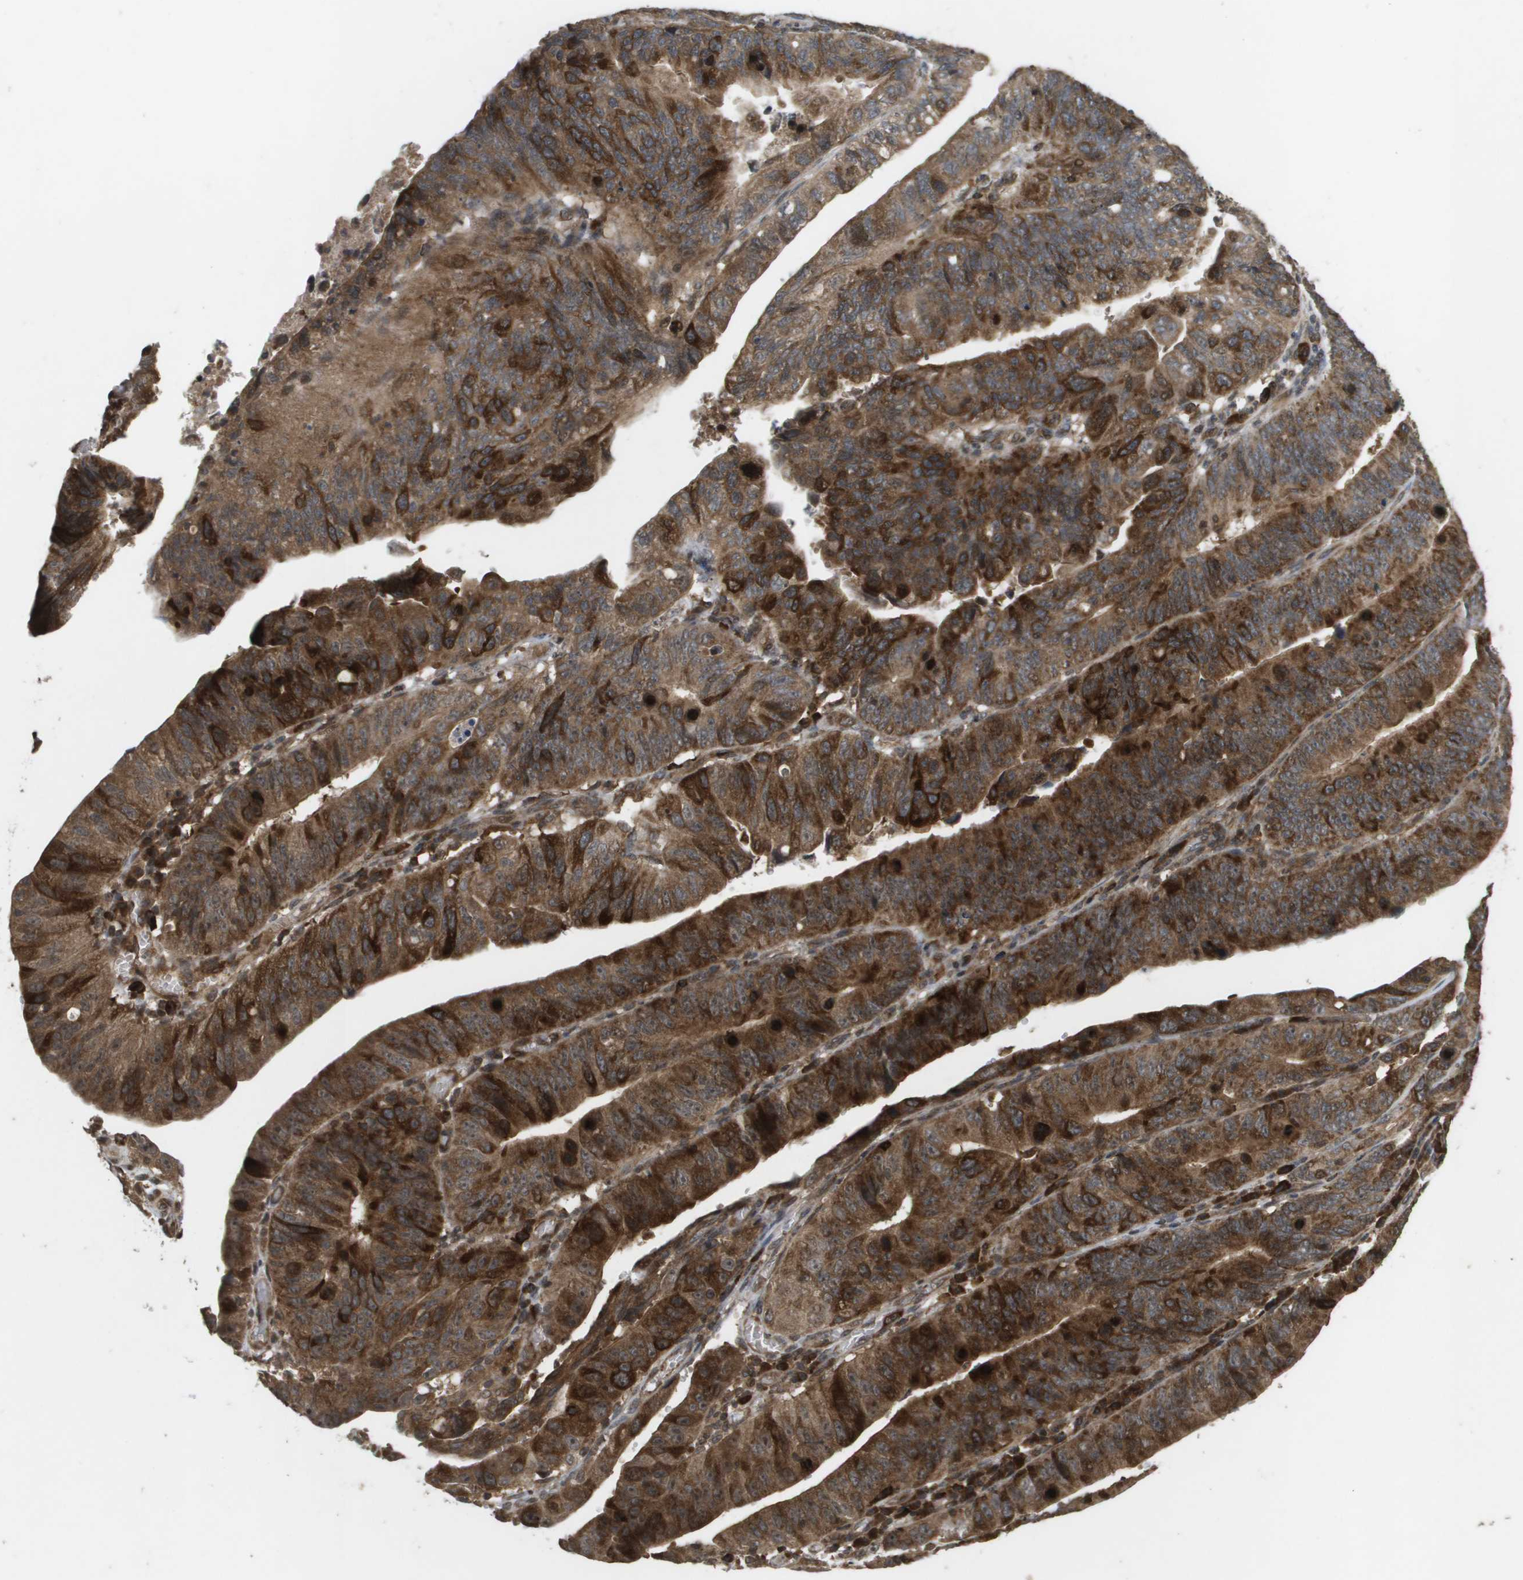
{"staining": {"intensity": "strong", "quantity": ">75%", "location": "cytoplasmic/membranous"}, "tissue": "stomach cancer", "cell_type": "Tumor cells", "image_type": "cancer", "snomed": [{"axis": "morphology", "description": "Adenocarcinoma, NOS"}, {"axis": "topography", "description": "Stomach"}], "caption": "IHC (DAB (3,3'-diaminobenzidine)) staining of human stomach adenocarcinoma exhibits strong cytoplasmic/membranous protein expression in about >75% of tumor cells. The protein is shown in brown color, while the nuclei are stained blue.", "gene": "KIF11", "patient": {"sex": "male", "age": 59}}